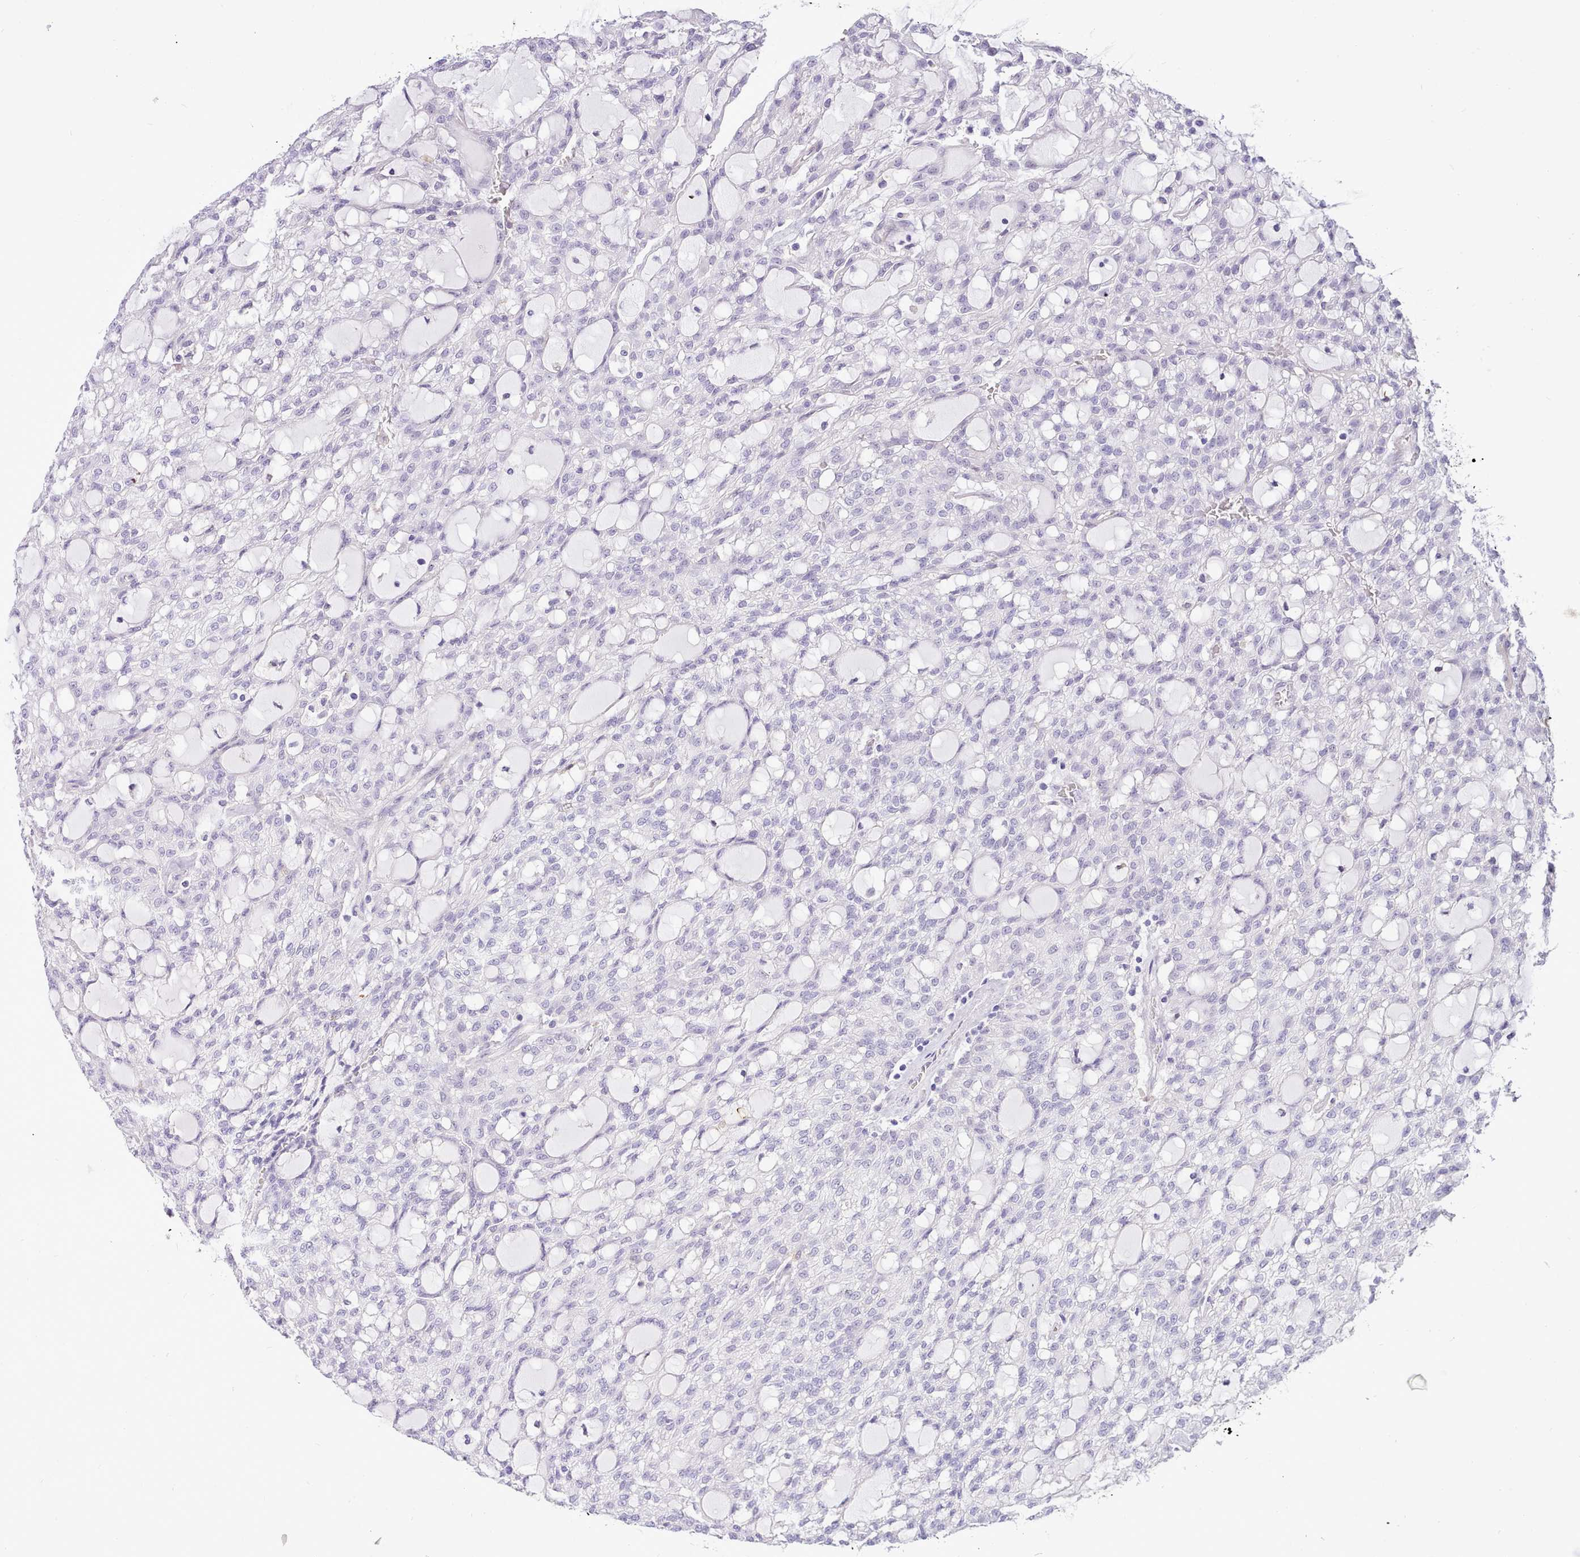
{"staining": {"intensity": "negative", "quantity": "none", "location": "none"}, "tissue": "renal cancer", "cell_type": "Tumor cells", "image_type": "cancer", "snomed": [{"axis": "morphology", "description": "Adenocarcinoma, NOS"}, {"axis": "topography", "description": "Kidney"}], "caption": "There is no significant staining in tumor cells of adenocarcinoma (renal).", "gene": "LRRC37A", "patient": {"sex": "male", "age": 63}}